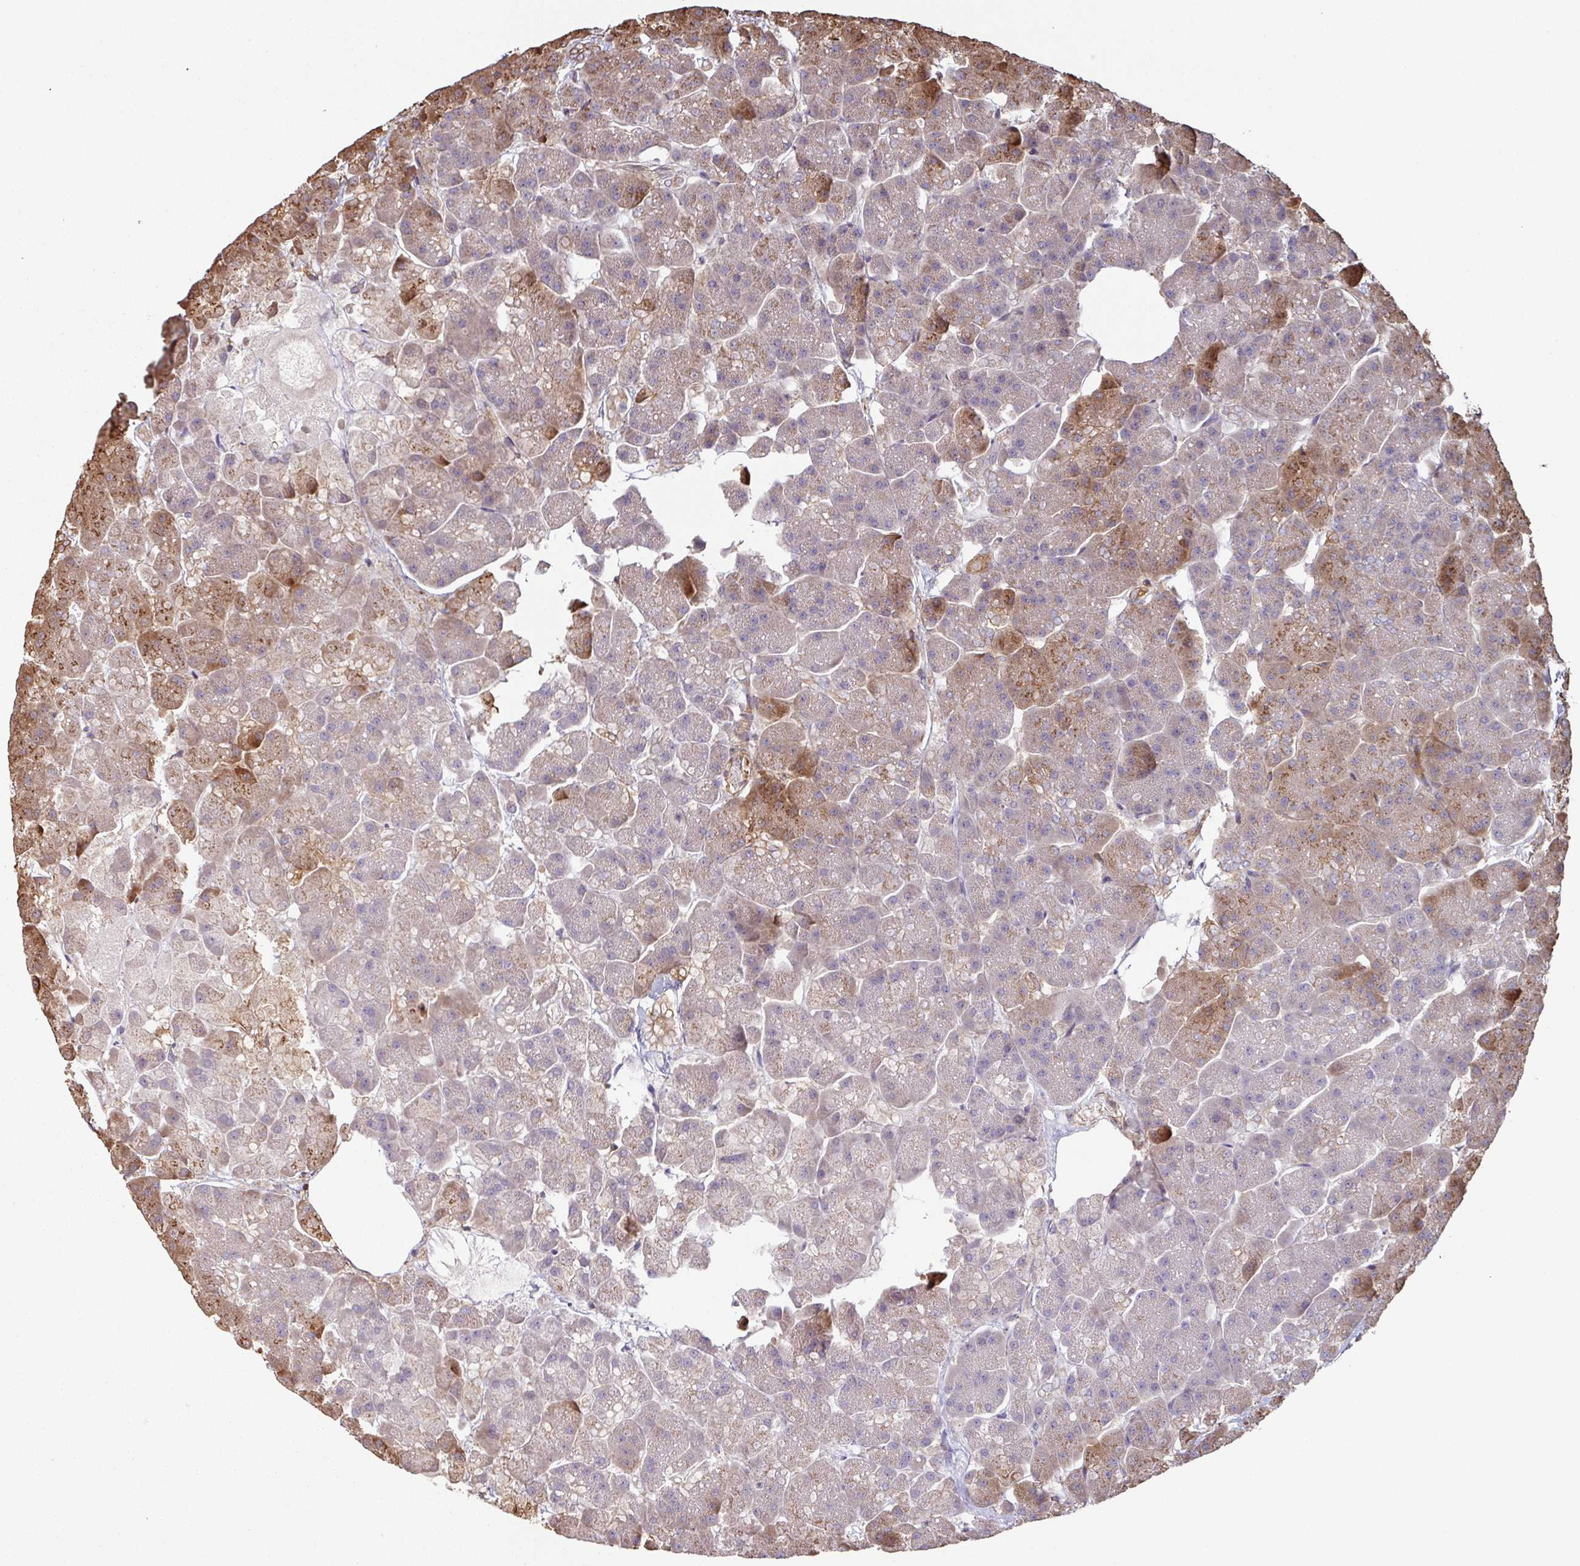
{"staining": {"intensity": "strong", "quantity": "25%-75%", "location": "cytoplasmic/membranous"}, "tissue": "pancreas", "cell_type": "Exocrine glandular cells", "image_type": "normal", "snomed": [{"axis": "morphology", "description": "Normal tissue, NOS"}, {"axis": "topography", "description": "Pancreas"}, {"axis": "topography", "description": "Peripheral nerve tissue"}], "caption": "Immunohistochemical staining of unremarkable human pancreas exhibits strong cytoplasmic/membranous protein positivity in approximately 25%-75% of exocrine glandular cells.", "gene": "SIK1", "patient": {"sex": "male", "age": 54}}